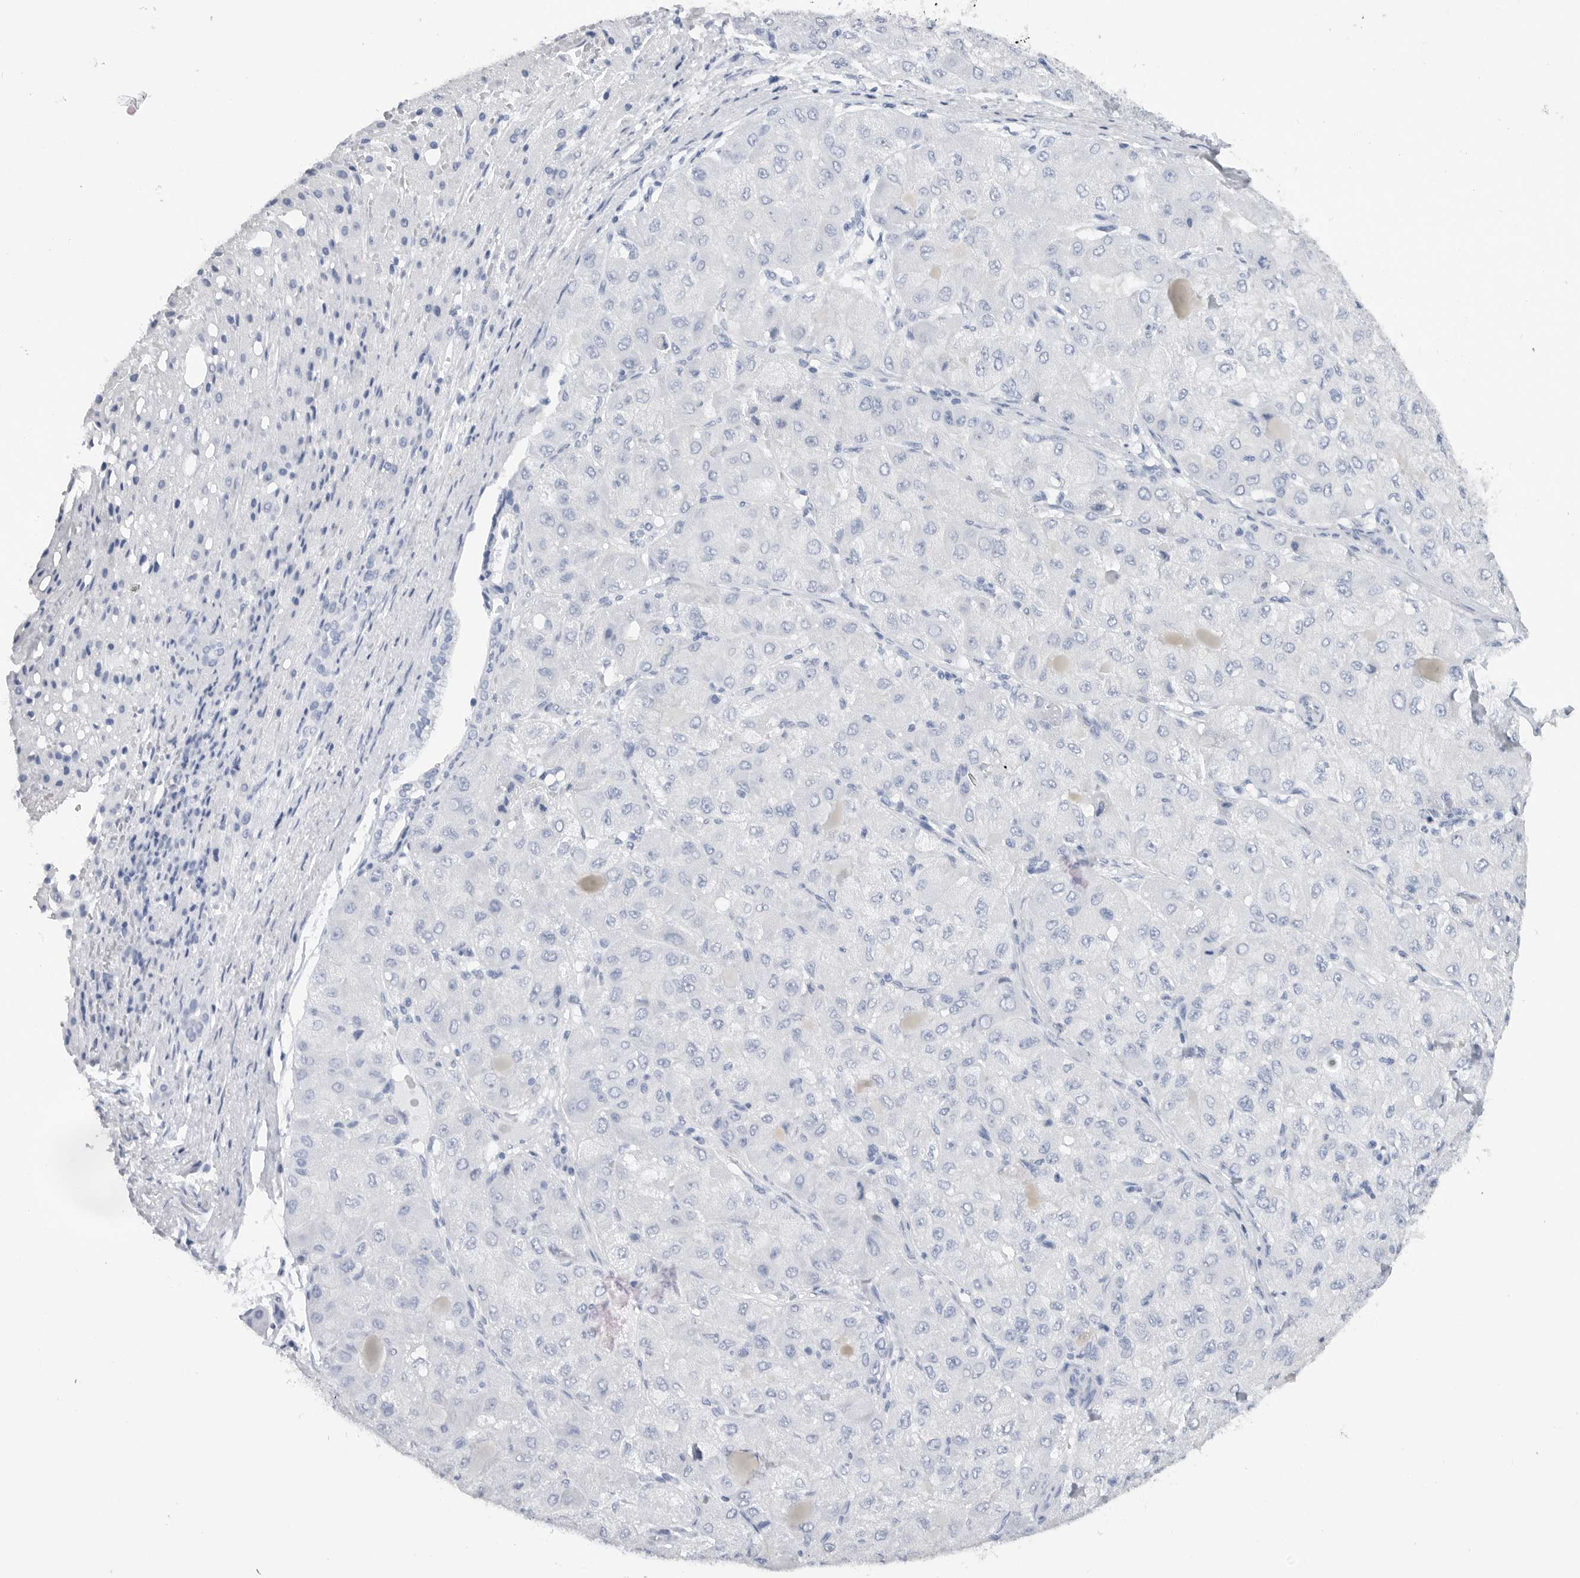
{"staining": {"intensity": "negative", "quantity": "none", "location": "none"}, "tissue": "liver cancer", "cell_type": "Tumor cells", "image_type": "cancer", "snomed": [{"axis": "morphology", "description": "Carcinoma, Hepatocellular, NOS"}, {"axis": "topography", "description": "Liver"}], "caption": "Immunohistochemistry (IHC) image of neoplastic tissue: human liver hepatocellular carcinoma stained with DAB shows no significant protein expression in tumor cells.", "gene": "MAP2K5", "patient": {"sex": "male", "age": 80}}